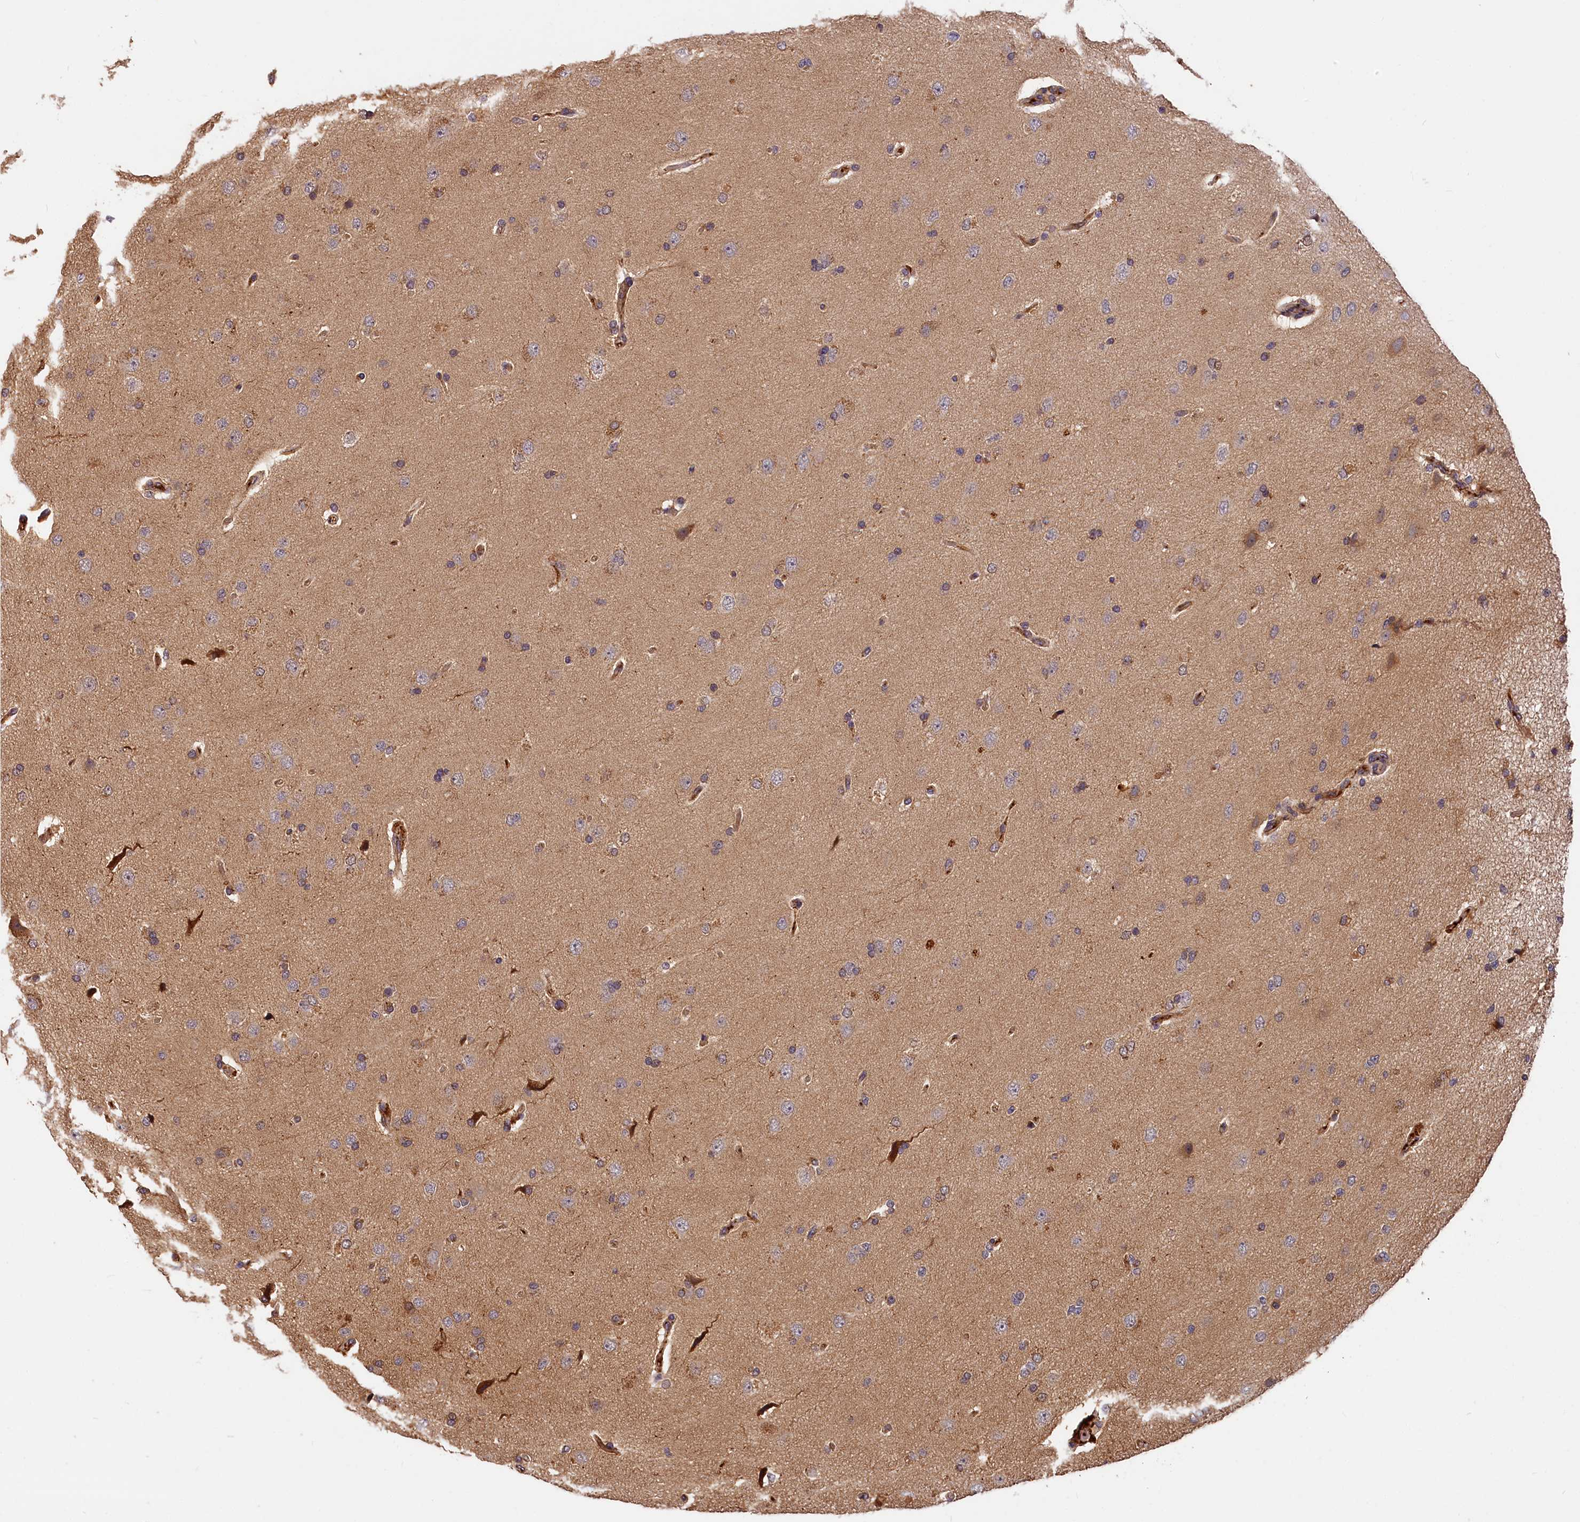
{"staining": {"intensity": "negative", "quantity": "none", "location": "none"}, "tissue": "glioma", "cell_type": "Tumor cells", "image_type": "cancer", "snomed": [{"axis": "morphology", "description": "Glioma, malignant, High grade"}, {"axis": "topography", "description": "Brain"}], "caption": "Immunohistochemistry micrograph of neoplastic tissue: human malignant high-grade glioma stained with DAB (3,3'-diaminobenzidine) reveals no significant protein expression in tumor cells.", "gene": "ITIH1", "patient": {"sex": "male", "age": 72}}